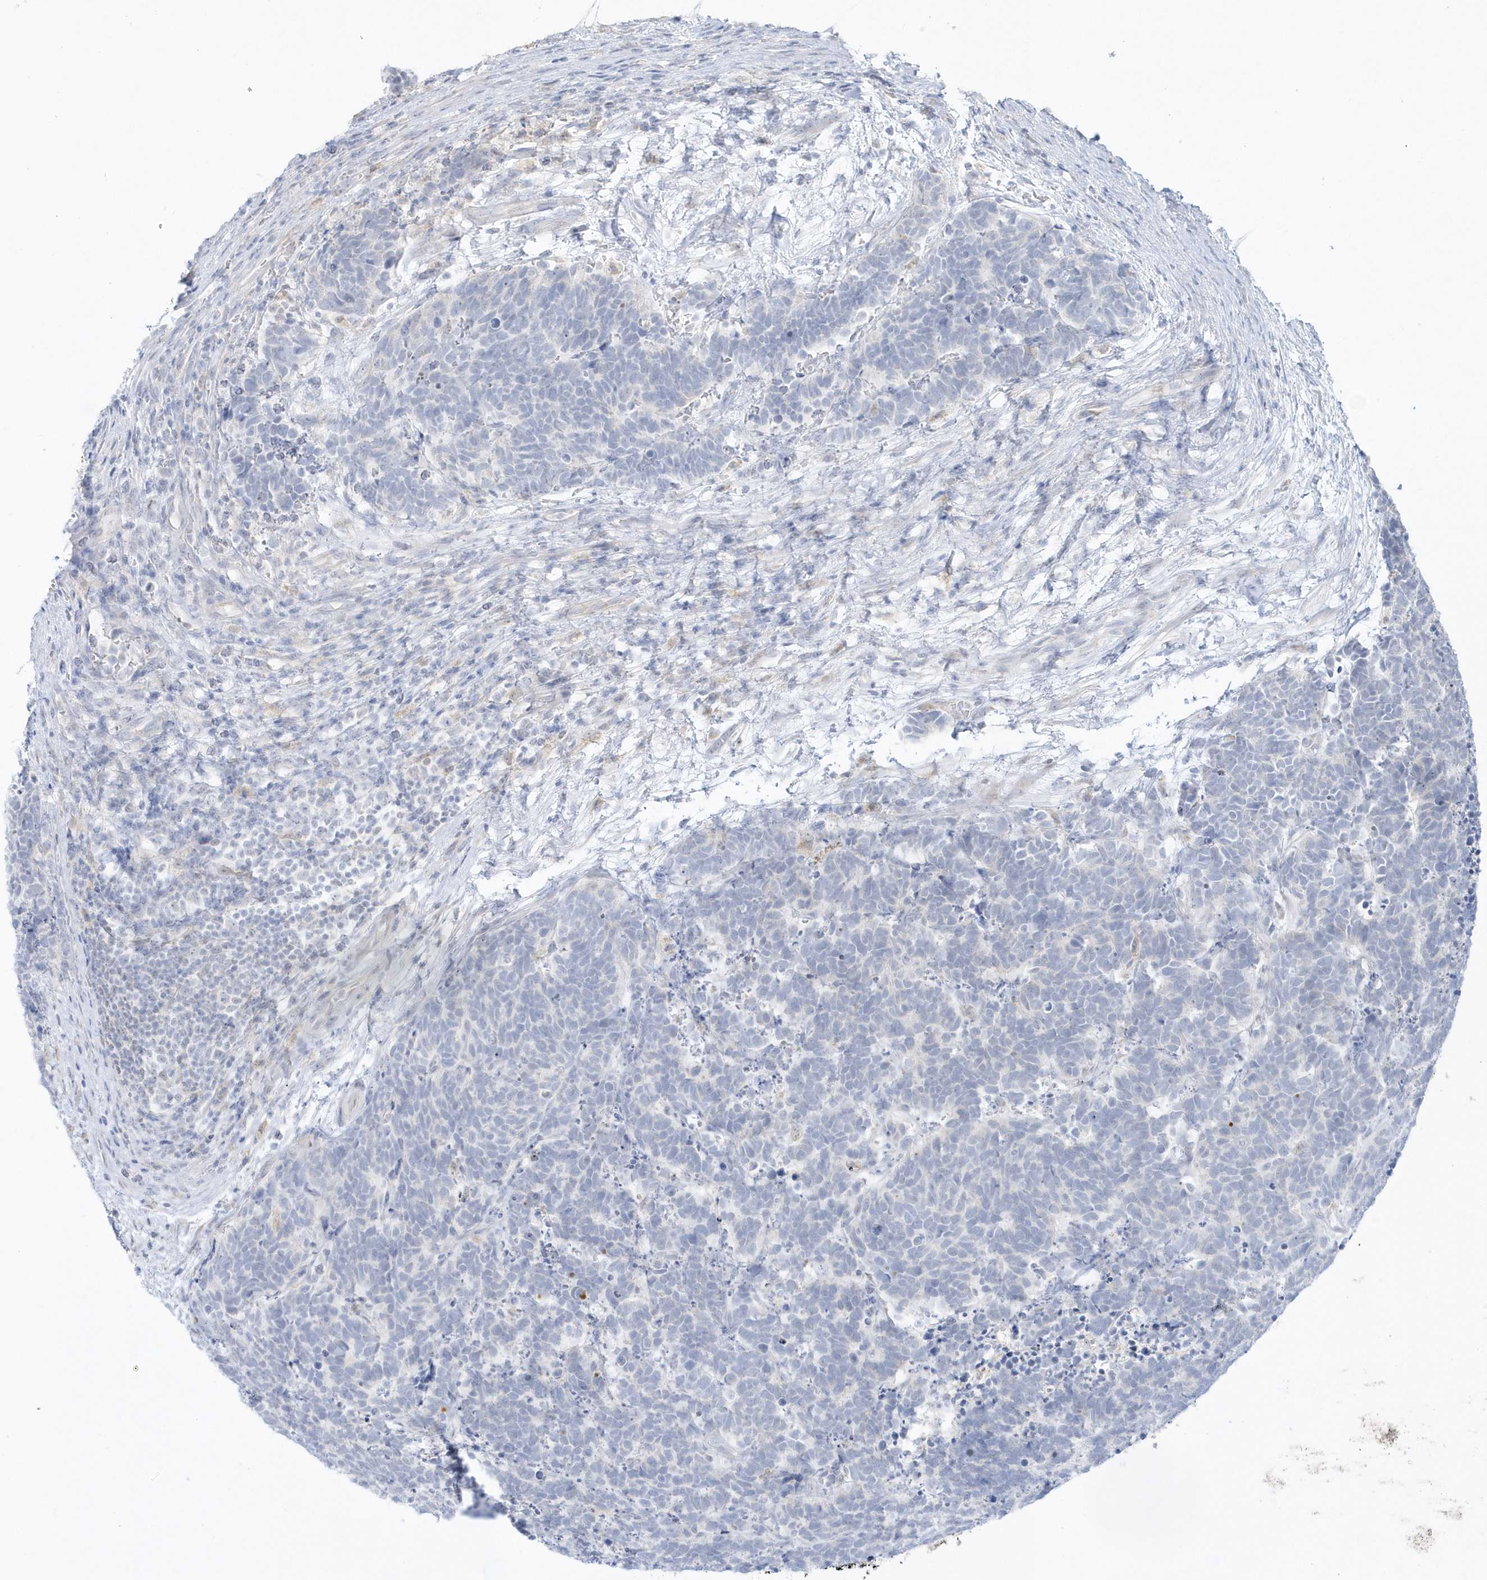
{"staining": {"intensity": "negative", "quantity": "none", "location": "none"}, "tissue": "carcinoid", "cell_type": "Tumor cells", "image_type": "cancer", "snomed": [{"axis": "morphology", "description": "Carcinoma, NOS"}, {"axis": "morphology", "description": "Carcinoid, malignant, NOS"}, {"axis": "topography", "description": "Urinary bladder"}], "caption": "Immunohistochemical staining of carcinoid (malignant) reveals no significant staining in tumor cells.", "gene": "PCBD1", "patient": {"sex": "male", "age": 57}}